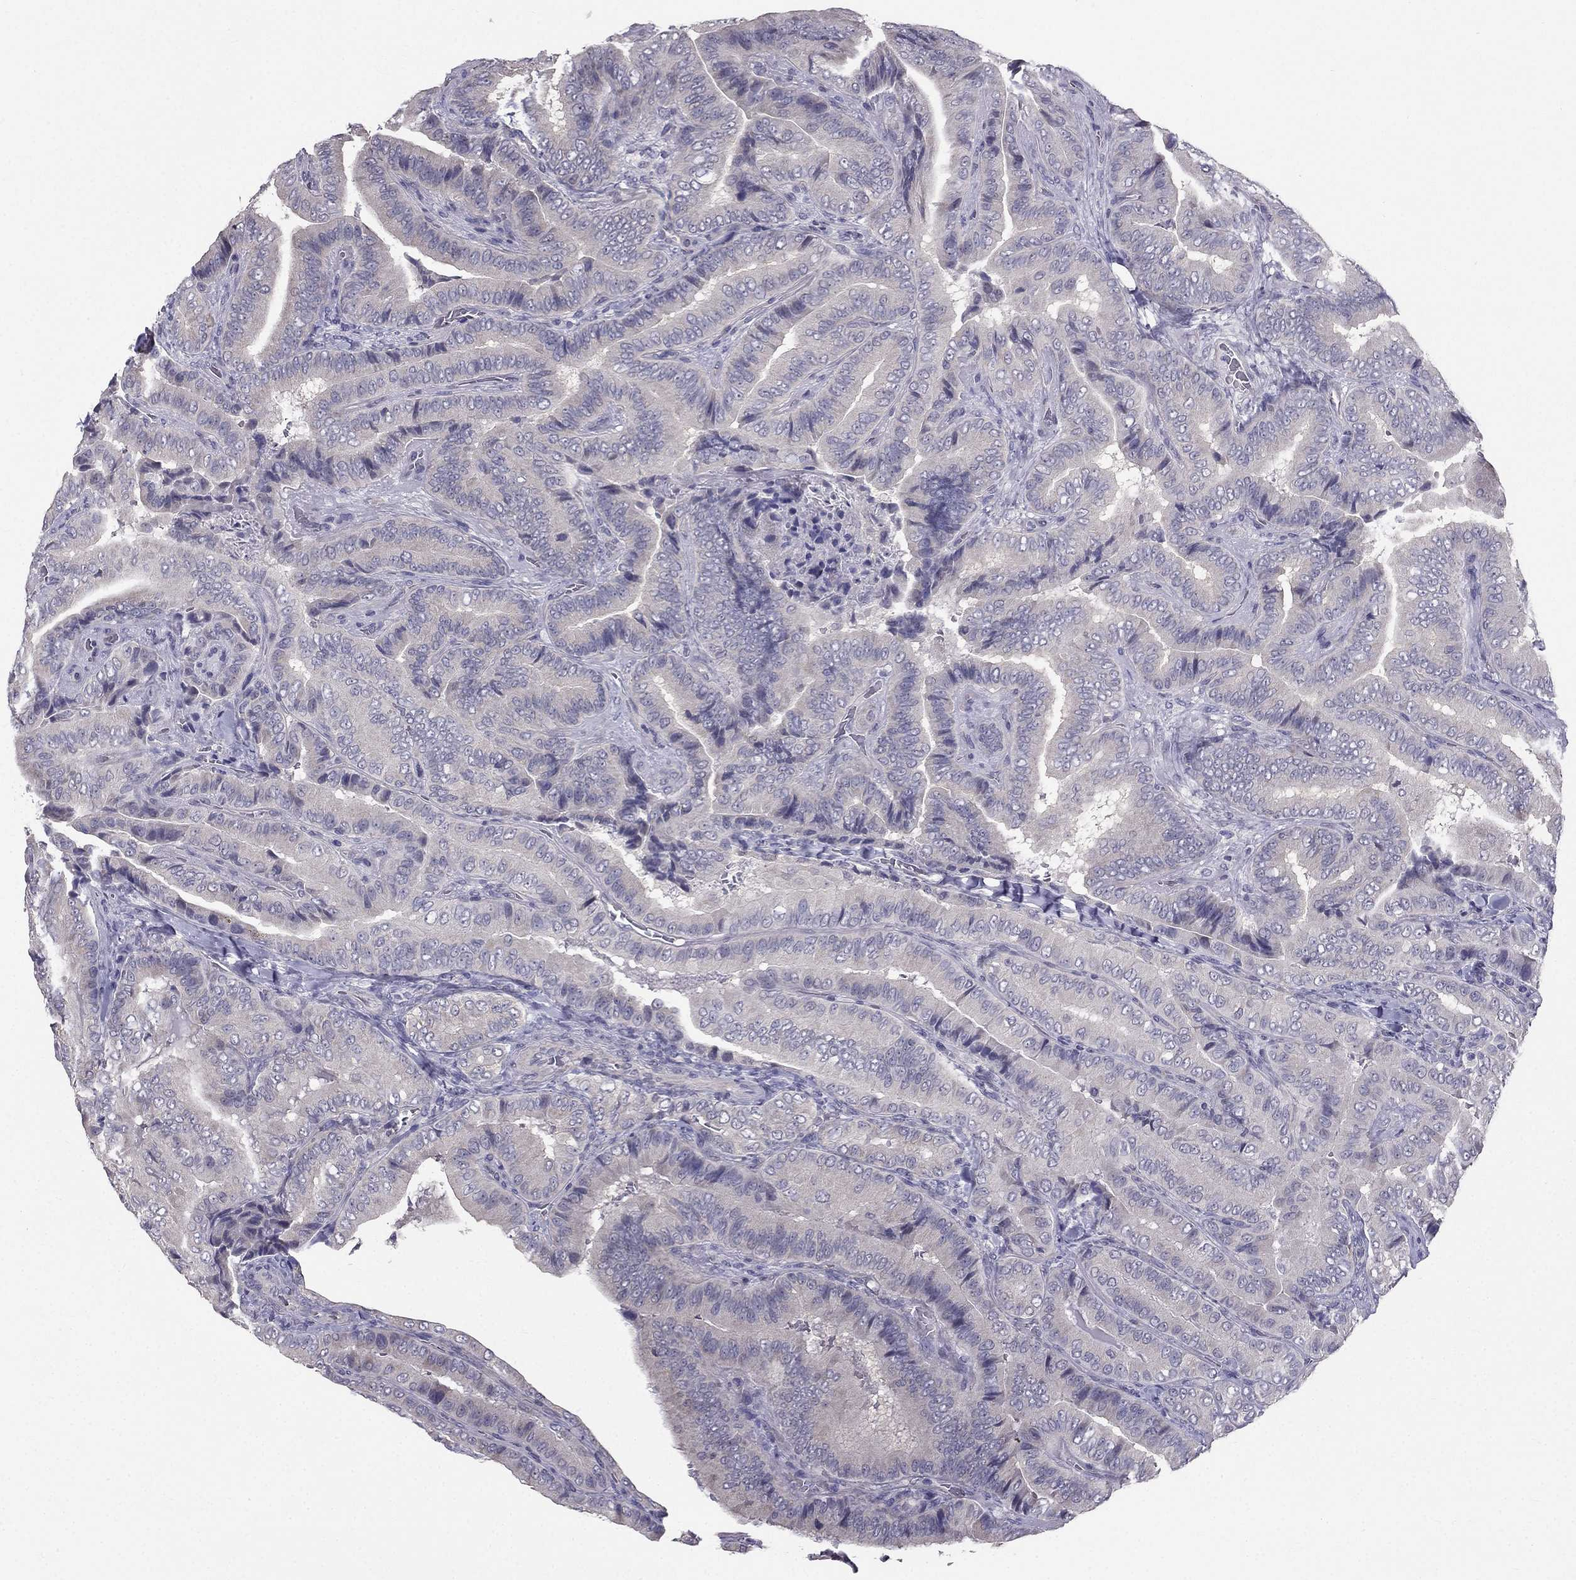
{"staining": {"intensity": "negative", "quantity": "none", "location": "none"}, "tissue": "thyroid cancer", "cell_type": "Tumor cells", "image_type": "cancer", "snomed": [{"axis": "morphology", "description": "Papillary adenocarcinoma, NOS"}, {"axis": "topography", "description": "Thyroid gland"}], "caption": "An IHC histopathology image of papillary adenocarcinoma (thyroid) is shown. There is no staining in tumor cells of papillary adenocarcinoma (thyroid). (Stains: DAB (3,3'-diaminobenzidine) IHC with hematoxylin counter stain, Microscopy: brightfield microscopy at high magnification).", "gene": "HSFX1", "patient": {"sex": "male", "age": 61}}